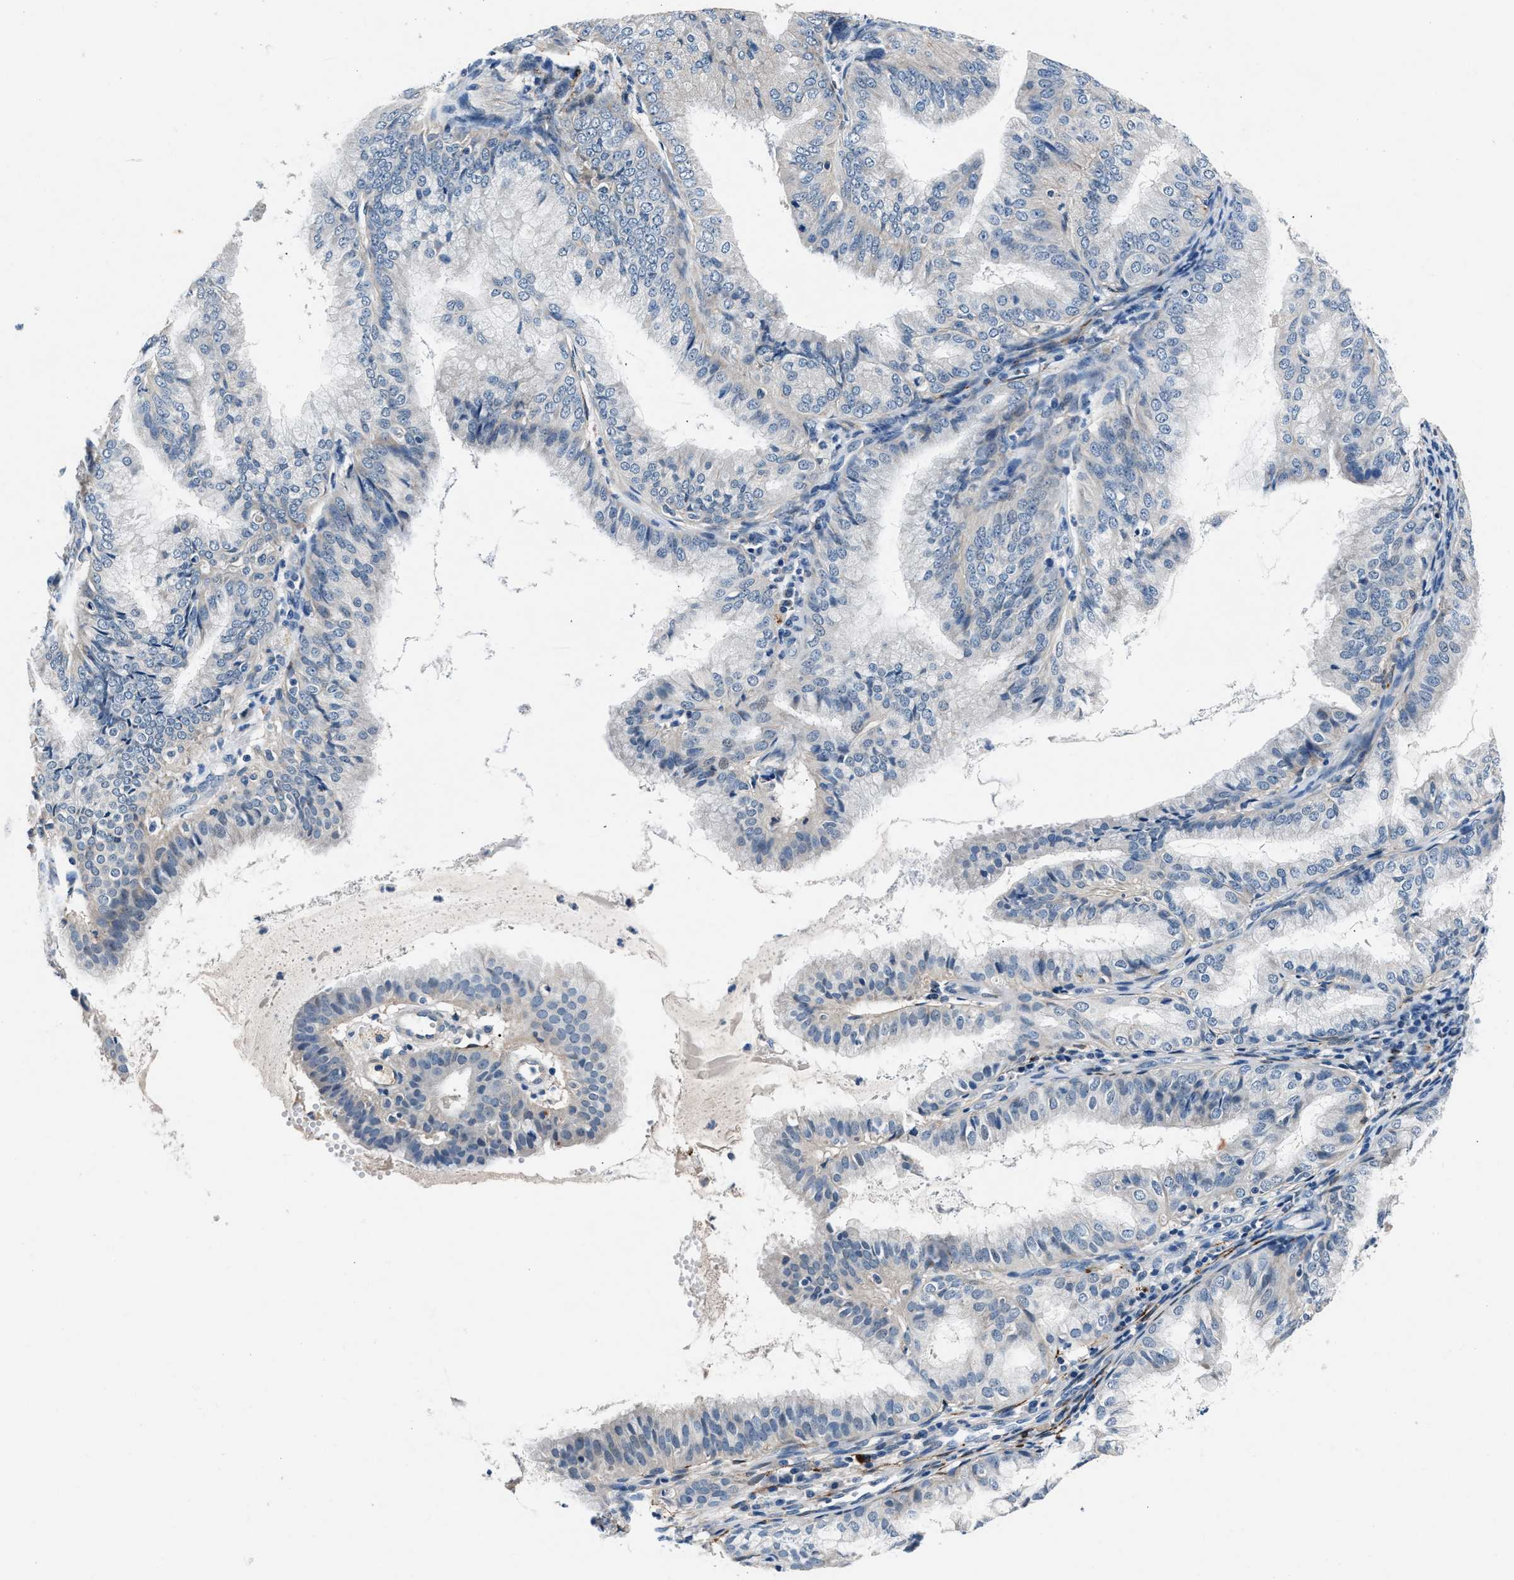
{"staining": {"intensity": "negative", "quantity": "none", "location": "none"}, "tissue": "endometrial cancer", "cell_type": "Tumor cells", "image_type": "cancer", "snomed": [{"axis": "morphology", "description": "Adenocarcinoma, NOS"}, {"axis": "topography", "description": "Endometrium"}], "caption": "Tumor cells are negative for brown protein staining in endometrial cancer. (Brightfield microscopy of DAB (3,3'-diaminobenzidine) immunohistochemistry (IHC) at high magnification).", "gene": "DENND6B", "patient": {"sex": "female", "age": 63}}